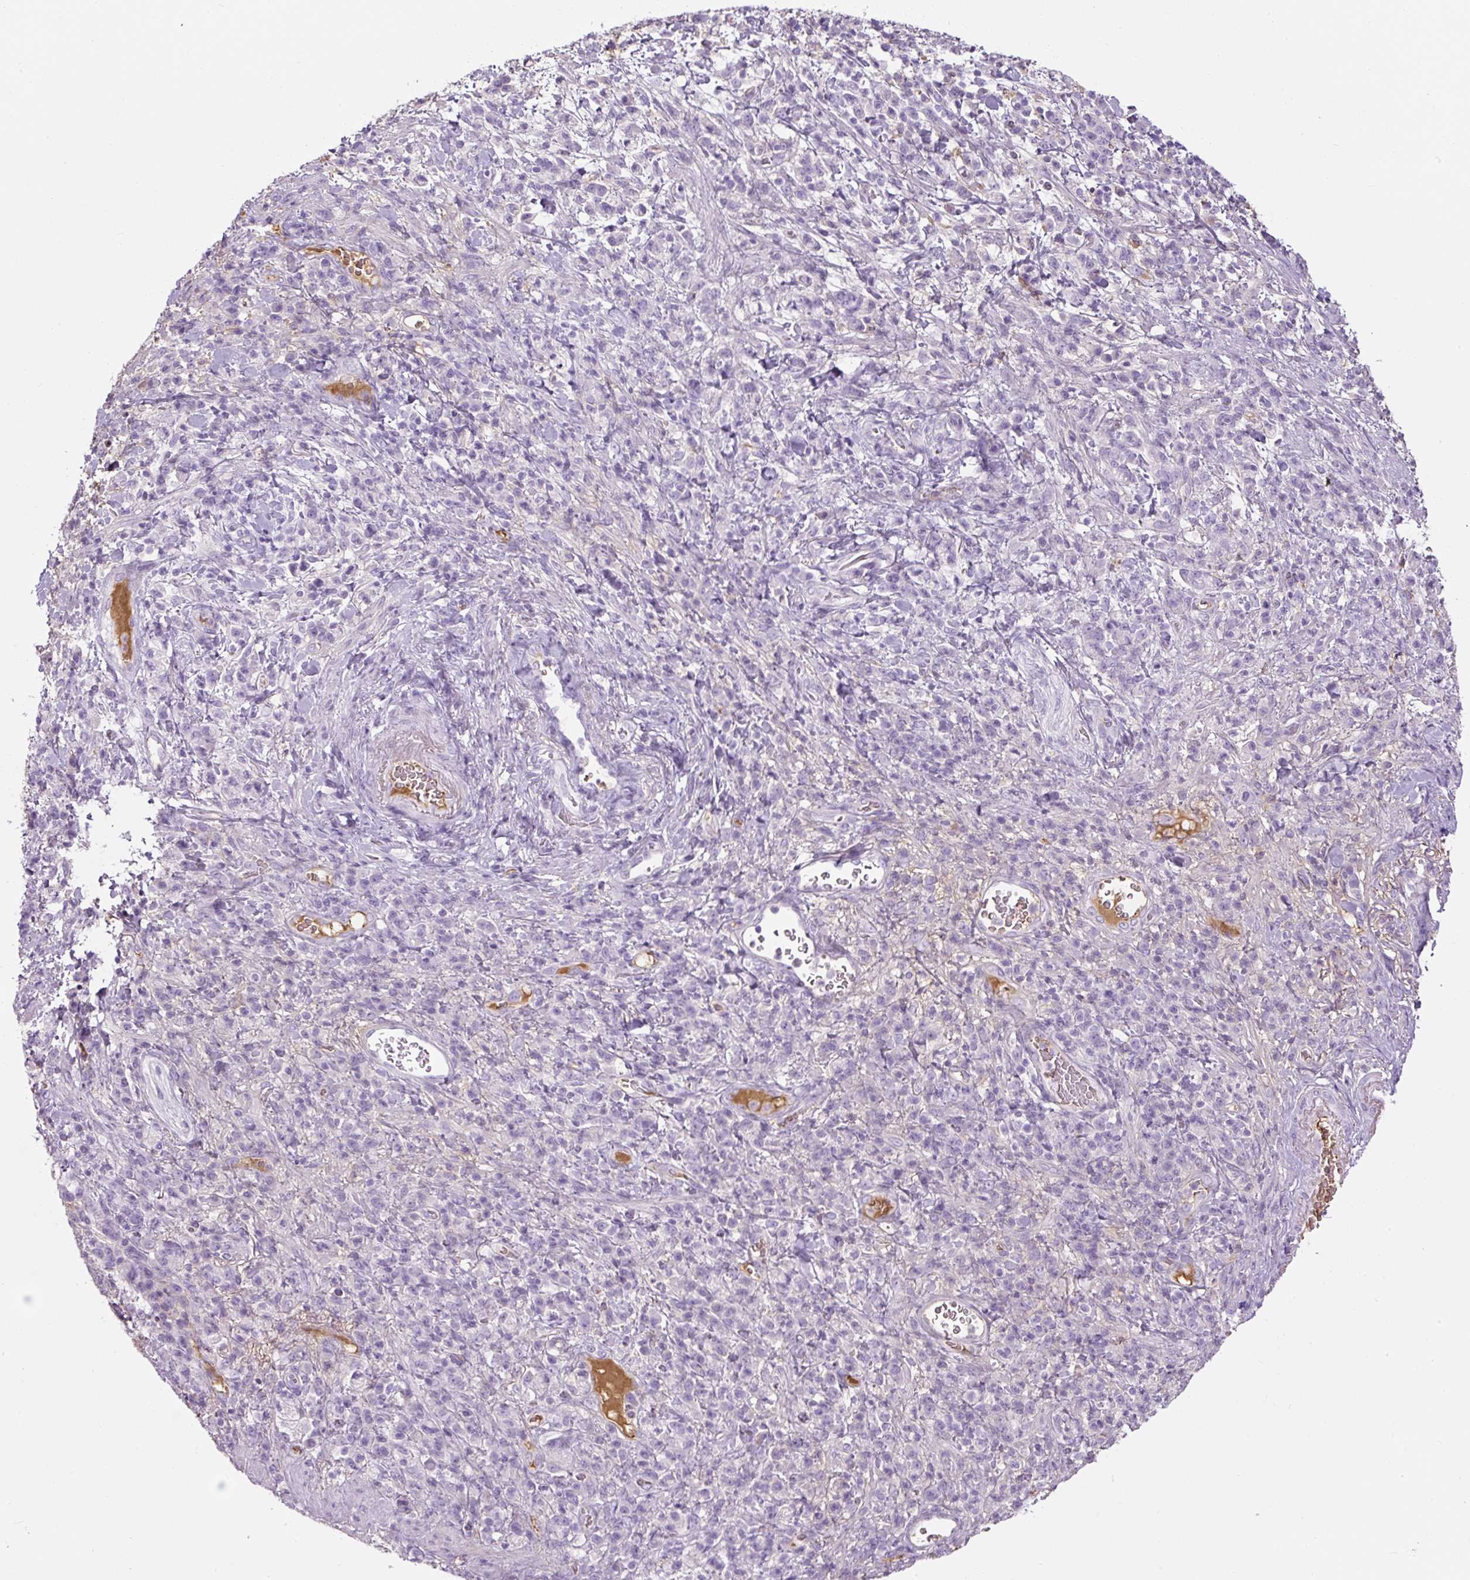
{"staining": {"intensity": "negative", "quantity": "none", "location": "none"}, "tissue": "stomach cancer", "cell_type": "Tumor cells", "image_type": "cancer", "snomed": [{"axis": "morphology", "description": "Adenocarcinoma, NOS"}, {"axis": "topography", "description": "Stomach"}], "caption": "IHC image of neoplastic tissue: human stomach cancer stained with DAB exhibits no significant protein positivity in tumor cells. (DAB (3,3'-diaminobenzidine) immunohistochemistry, high magnification).", "gene": "APOA1", "patient": {"sex": "male", "age": 76}}